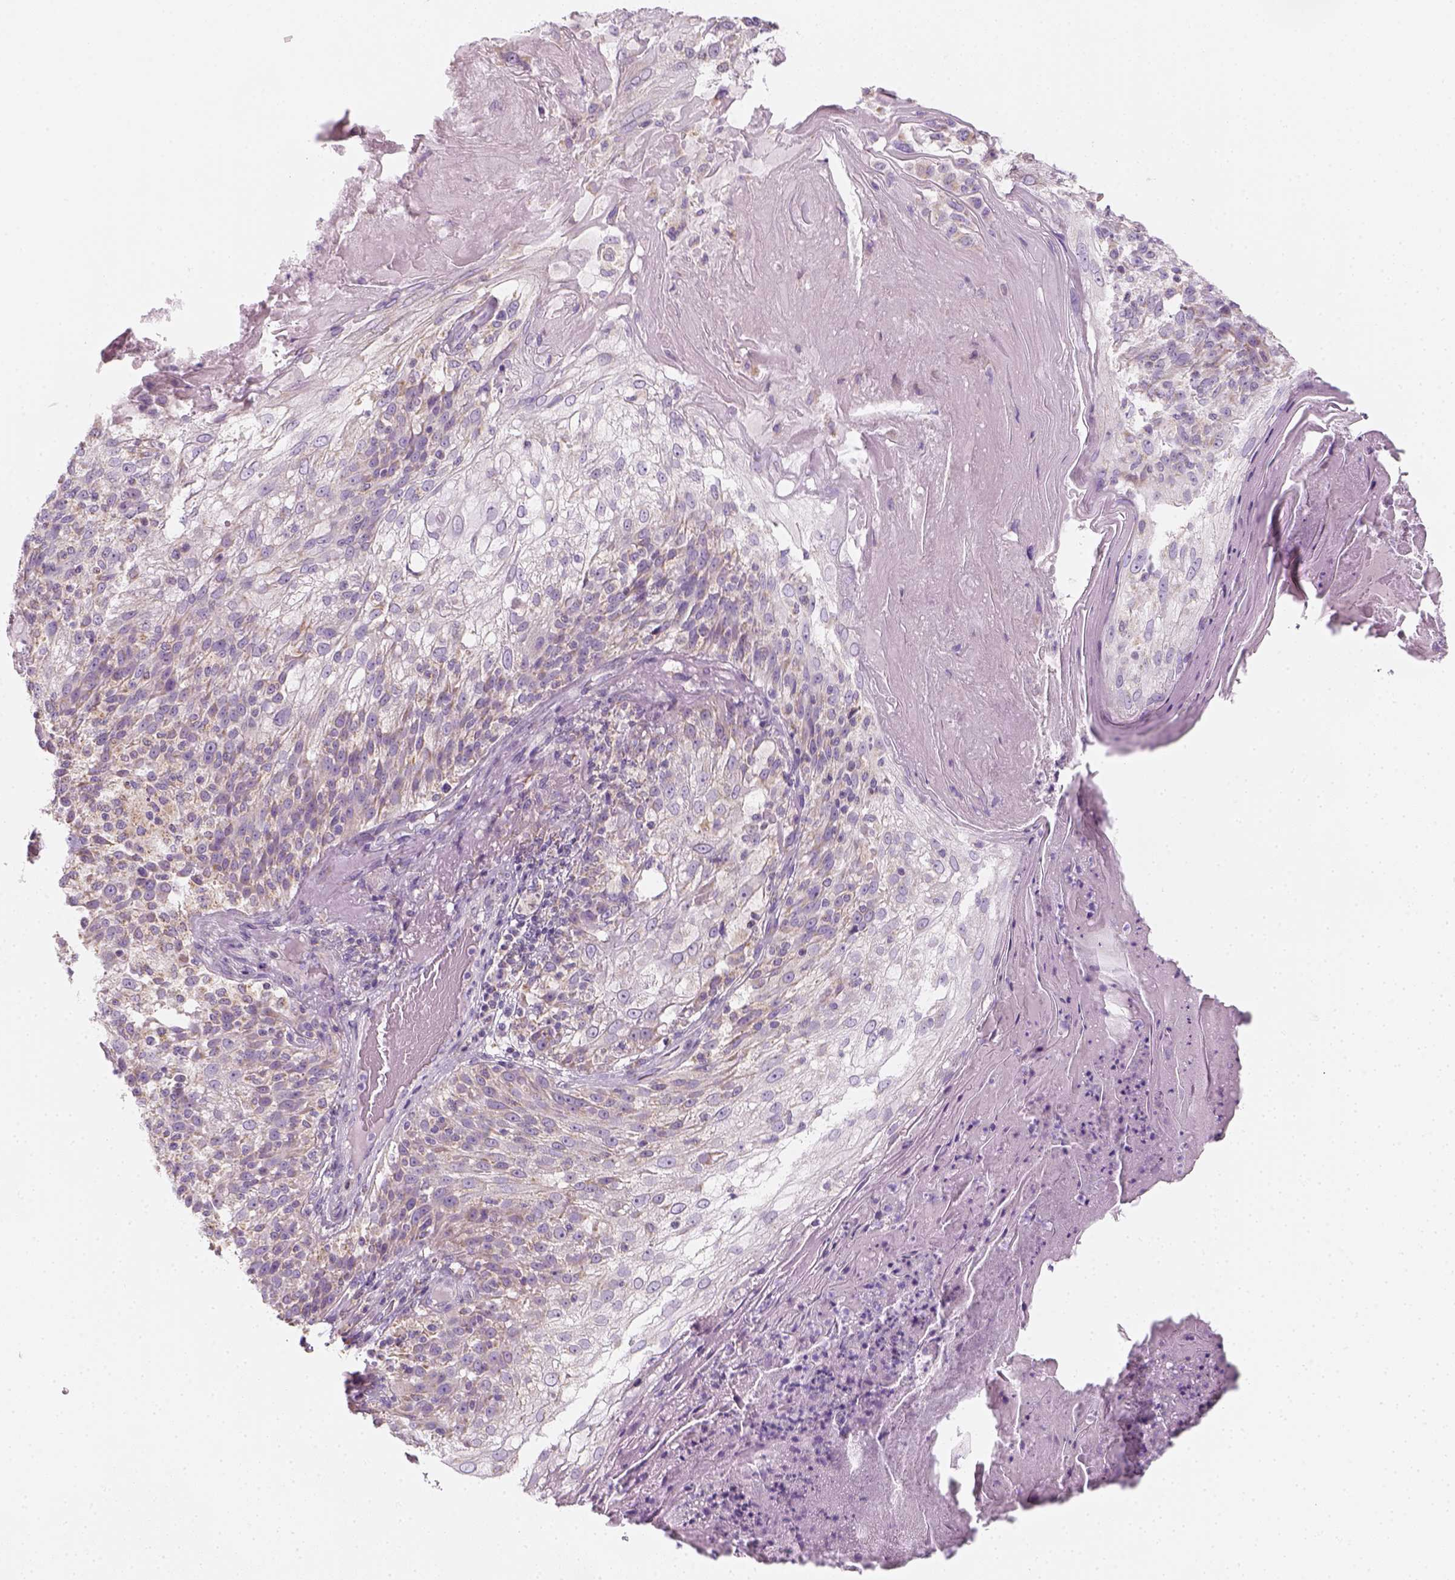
{"staining": {"intensity": "negative", "quantity": "none", "location": "none"}, "tissue": "skin cancer", "cell_type": "Tumor cells", "image_type": "cancer", "snomed": [{"axis": "morphology", "description": "Normal tissue, NOS"}, {"axis": "morphology", "description": "Squamous cell carcinoma, NOS"}, {"axis": "topography", "description": "Skin"}], "caption": "A high-resolution micrograph shows immunohistochemistry (IHC) staining of skin squamous cell carcinoma, which exhibits no significant expression in tumor cells.", "gene": "AWAT2", "patient": {"sex": "female", "age": 83}}